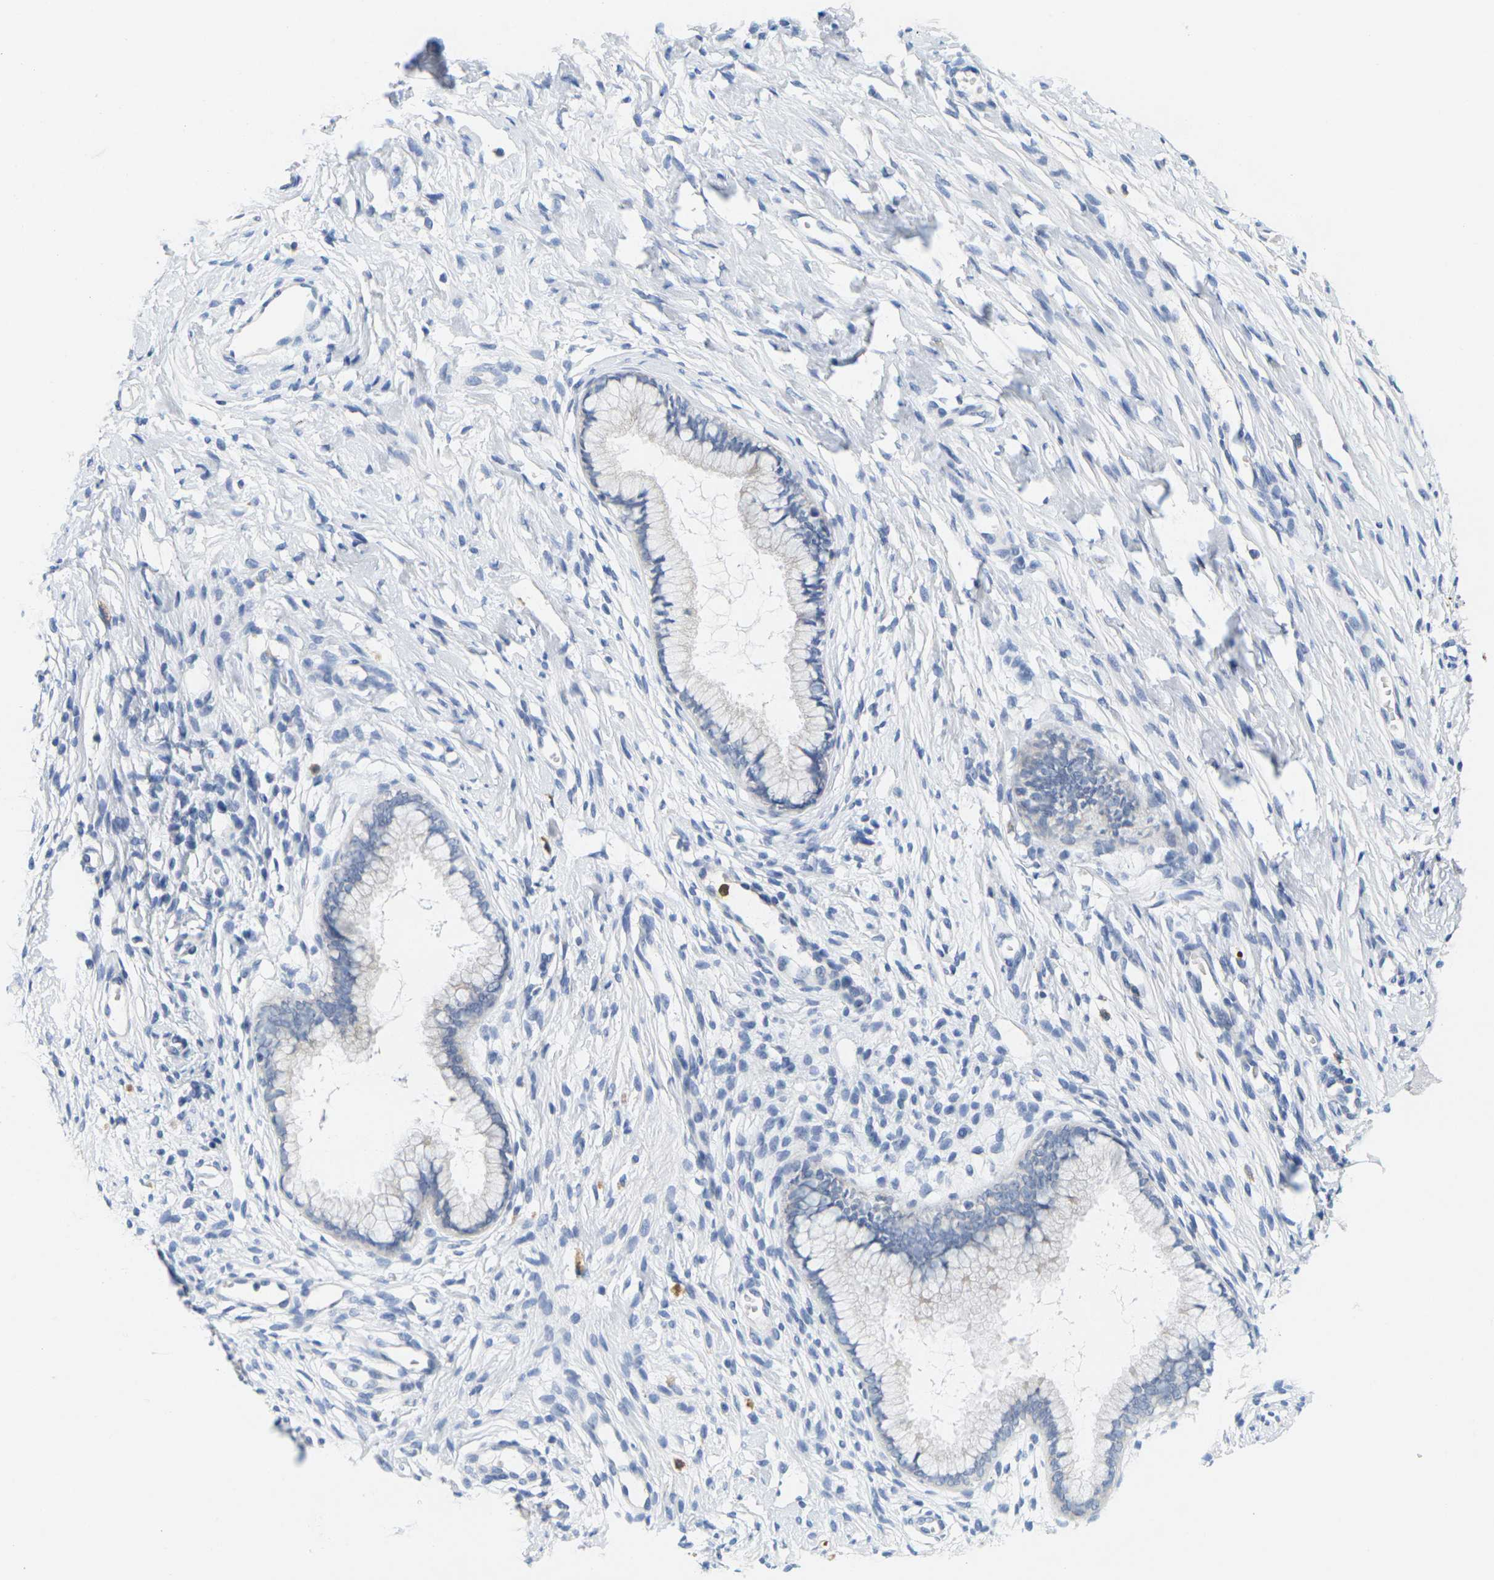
{"staining": {"intensity": "negative", "quantity": "none", "location": "none"}, "tissue": "cervix", "cell_type": "Glandular cells", "image_type": "normal", "snomed": [{"axis": "morphology", "description": "Normal tissue, NOS"}, {"axis": "topography", "description": "Cervix"}], "caption": "High power microscopy micrograph of an immunohistochemistry (IHC) image of unremarkable cervix, revealing no significant expression in glandular cells.", "gene": "KLK5", "patient": {"sex": "female", "age": 65}}